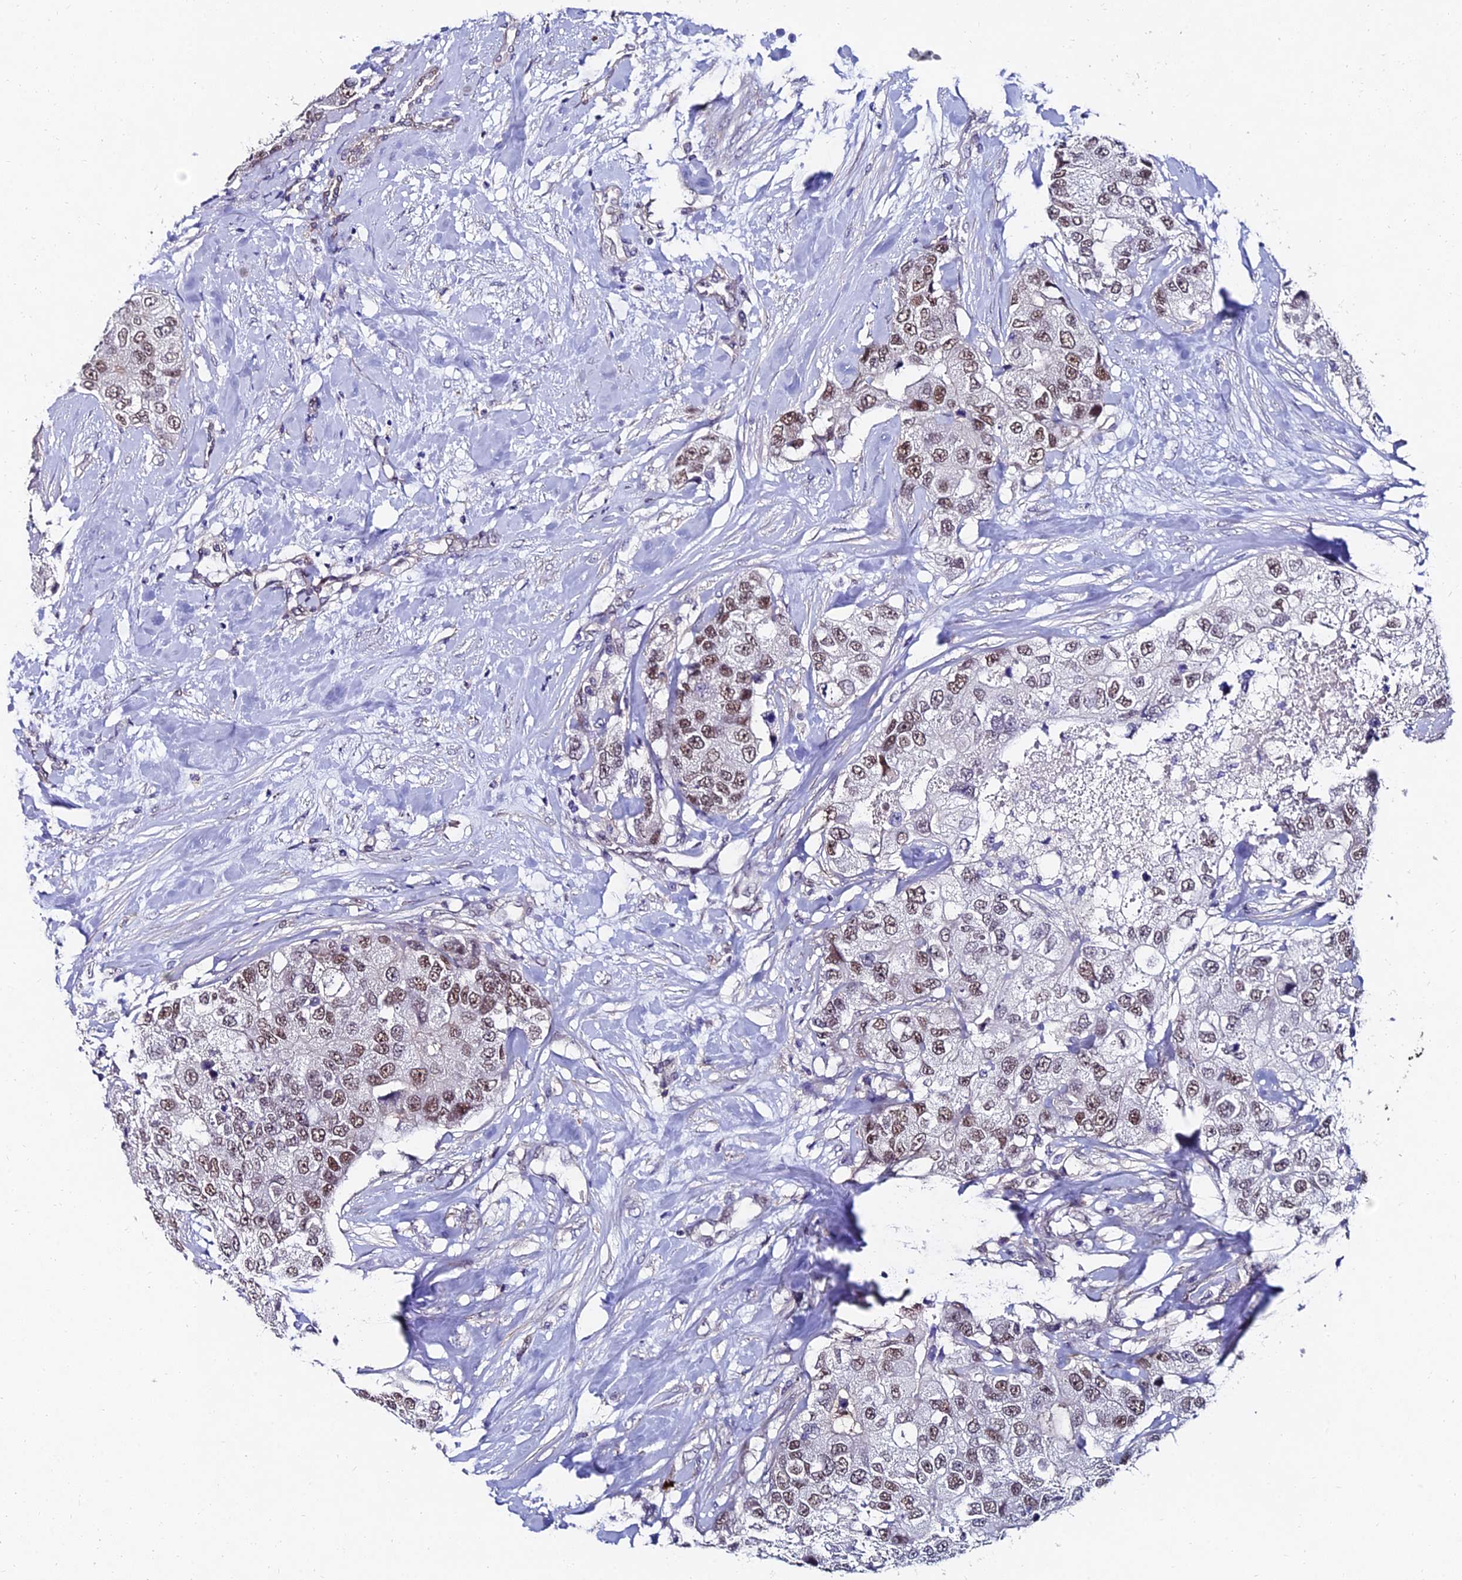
{"staining": {"intensity": "moderate", "quantity": ">75%", "location": "nuclear"}, "tissue": "breast cancer", "cell_type": "Tumor cells", "image_type": "cancer", "snomed": [{"axis": "morphology", "description": "Duct carcinoma"}, {"axis": "topography", "description": "Breast"}], "caption": "This image displays immunohistochemistry staining of human breast intraductal carcinoma, with medium moderate nuclear staining in about >75% of tumor cells.", "gene": "TRIM24", "patient": {"sex": "female", "age": 62}}